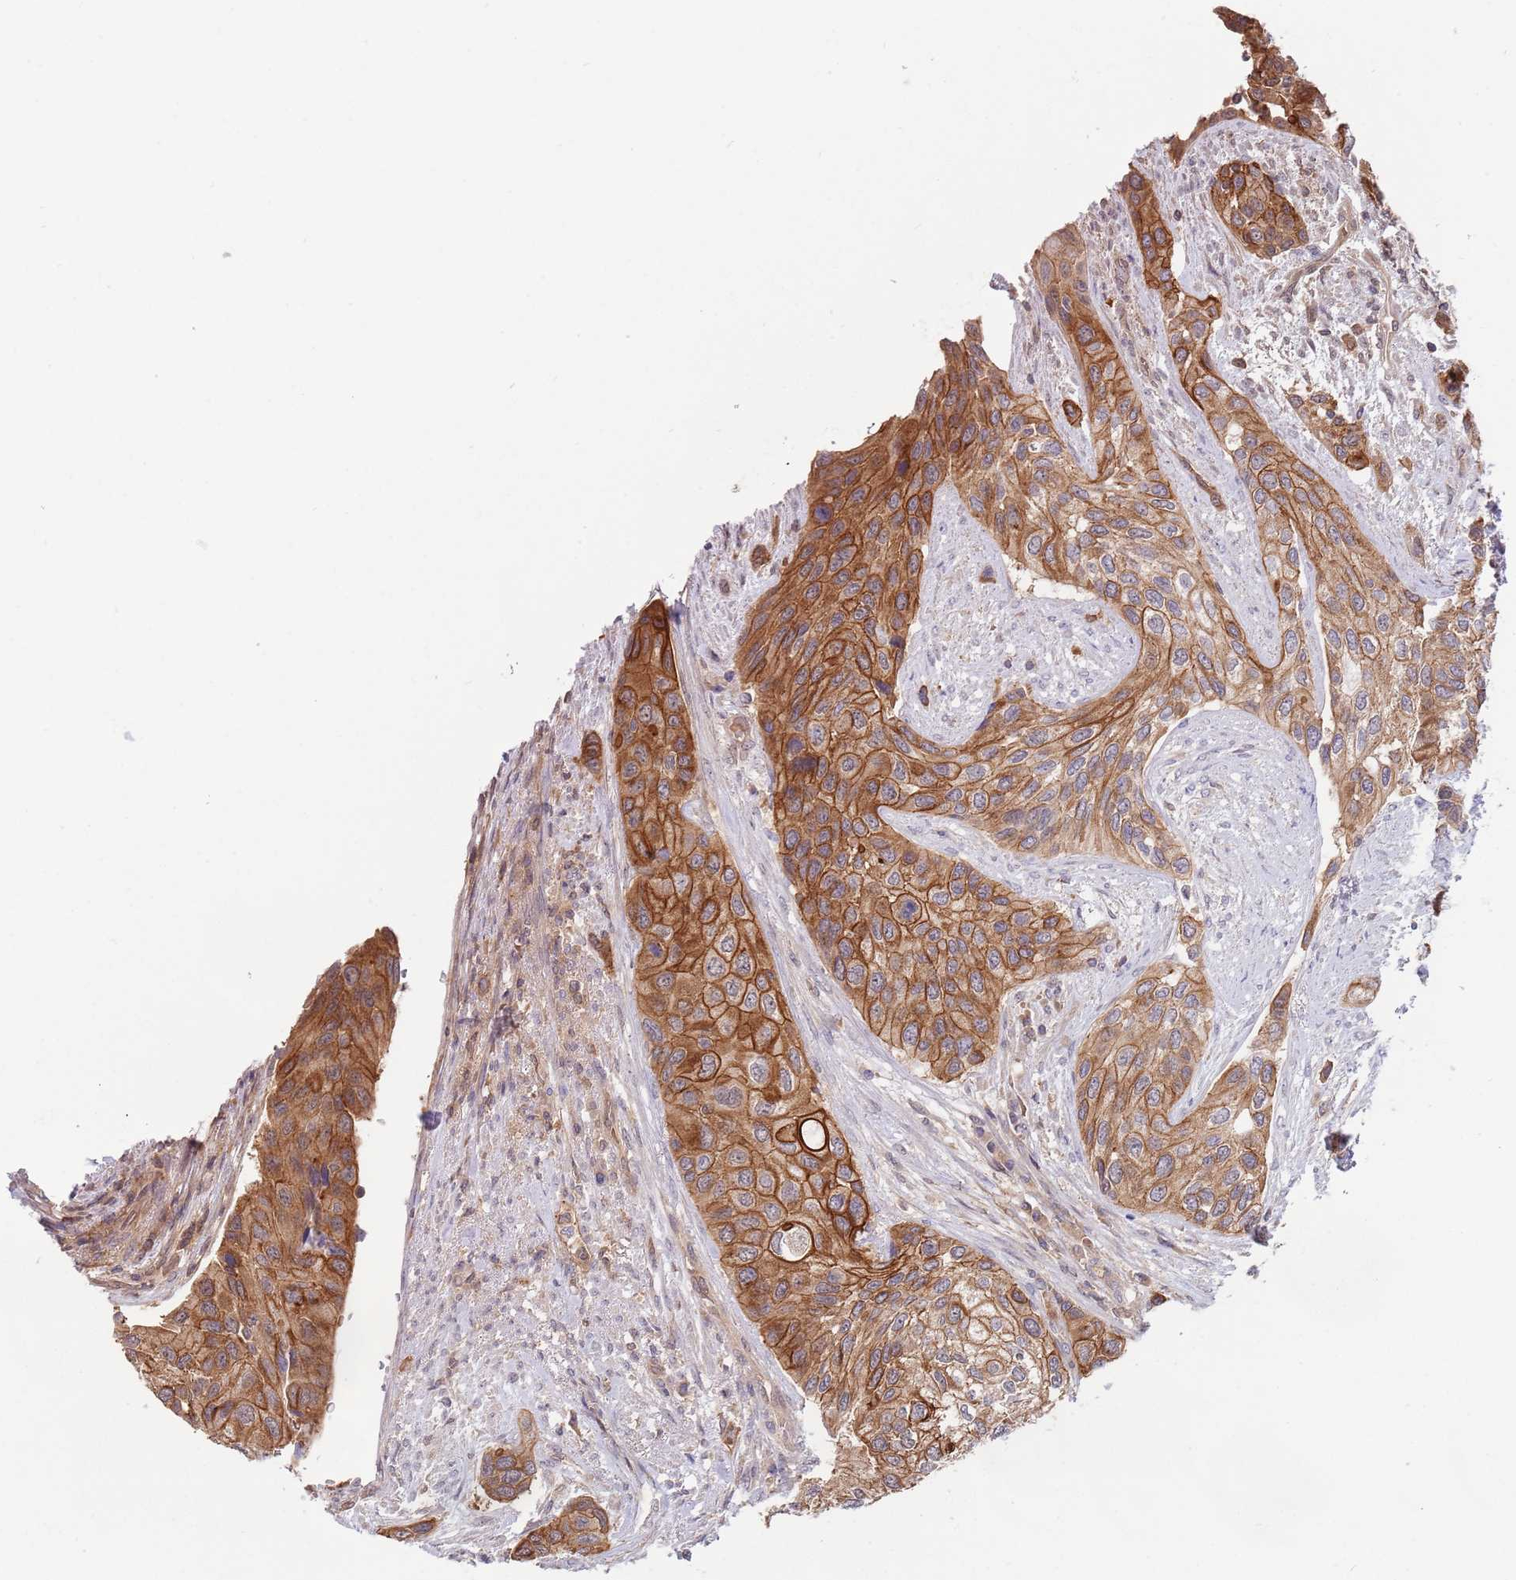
{"staining": {"intensity": "moderate", "quantity": ">75%", "location": "cytoplasmic/membranous"}, "tissue": "urothelial cancer", "cell_type": "Tumor cells", "image_type": "cancer", "snomed": [{"axis": "morphology", "description": "Normal tissue, NOS"}, {"axis": "morphology", "description": "Urothelial carcinoma, High grade"}, {"axis": "topography", "description": "Vascular tissue"}, {"axis": "topography", "description": "Urinary bladder"}], "caption": "The photomicrograph displays a brown stain indicating the presence of a protein in the cytoplasmic/membranous of tumor cells in urothelial cancer.", "gene": "GSDMD", "patient": {"sex": "female", "age": 56}}